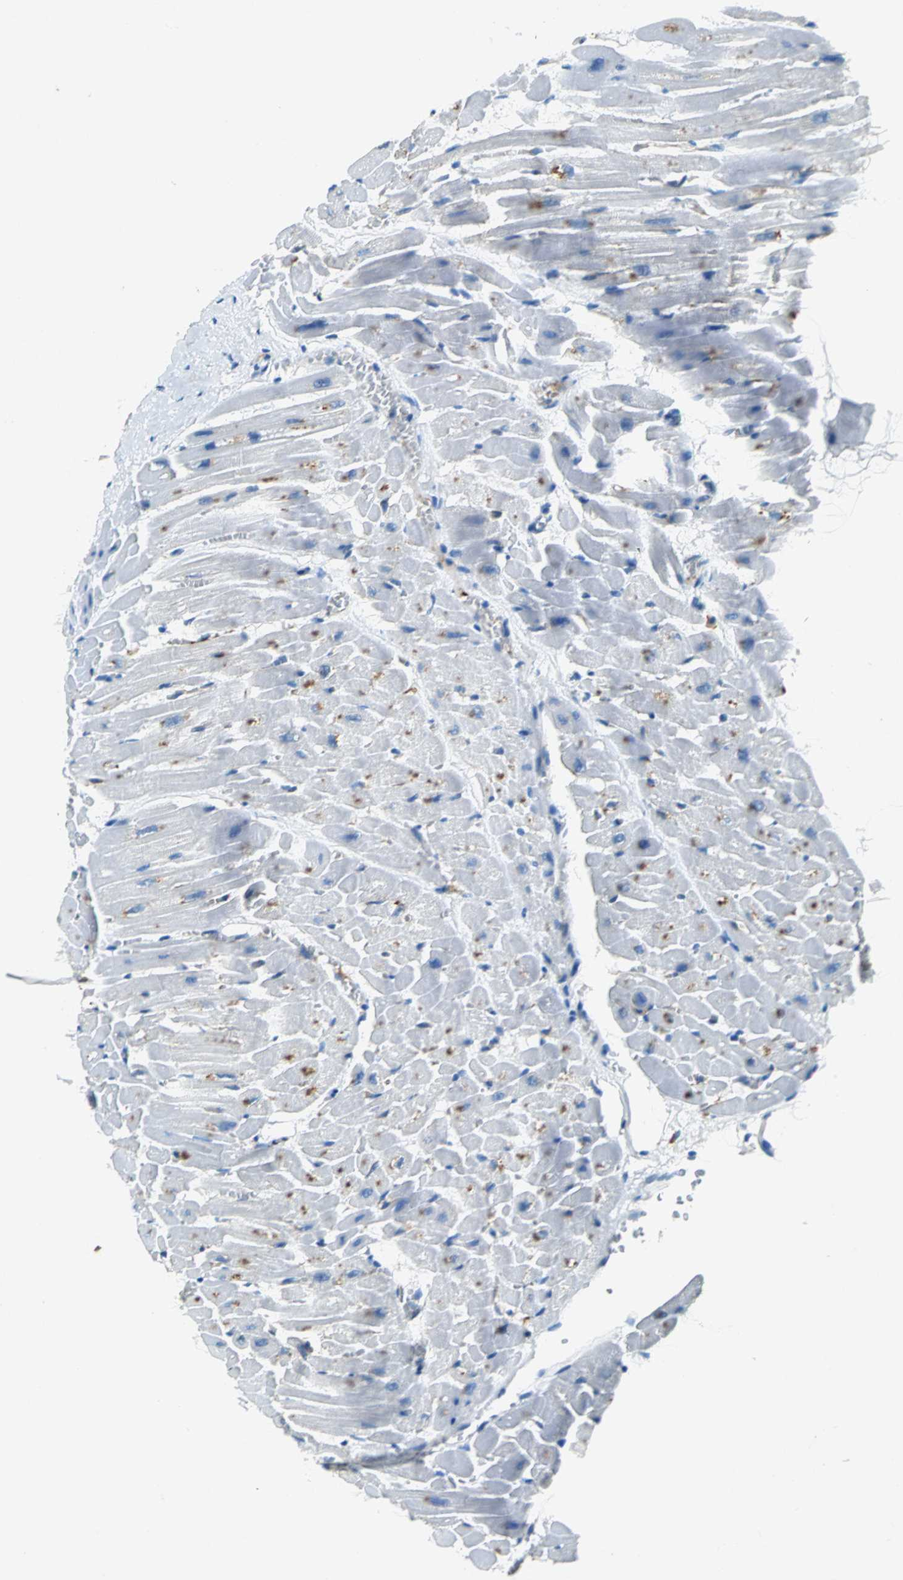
{"staining": {"intensity": "strong", "quantity": "<25%", "location": "cytoplasmic/membranous"}, "tissue": "heart muscle", "cell_type": "Cardiomyocytes", "image_type": "normal", "snomed": [{"axis": "morphology", "description": "Normal tissue, NOS"}, {"axis": "topography", "description": "Heart"}], "caption": "Cardiomyocytes display medium levels of strong cytoplasmic/membranous positivity in approximately <25% of cells in unremarkable heart muscle. Nuclei are stained in blue.", "gene": "RPS13", "patient": {"sex": "male", "age": 45}}